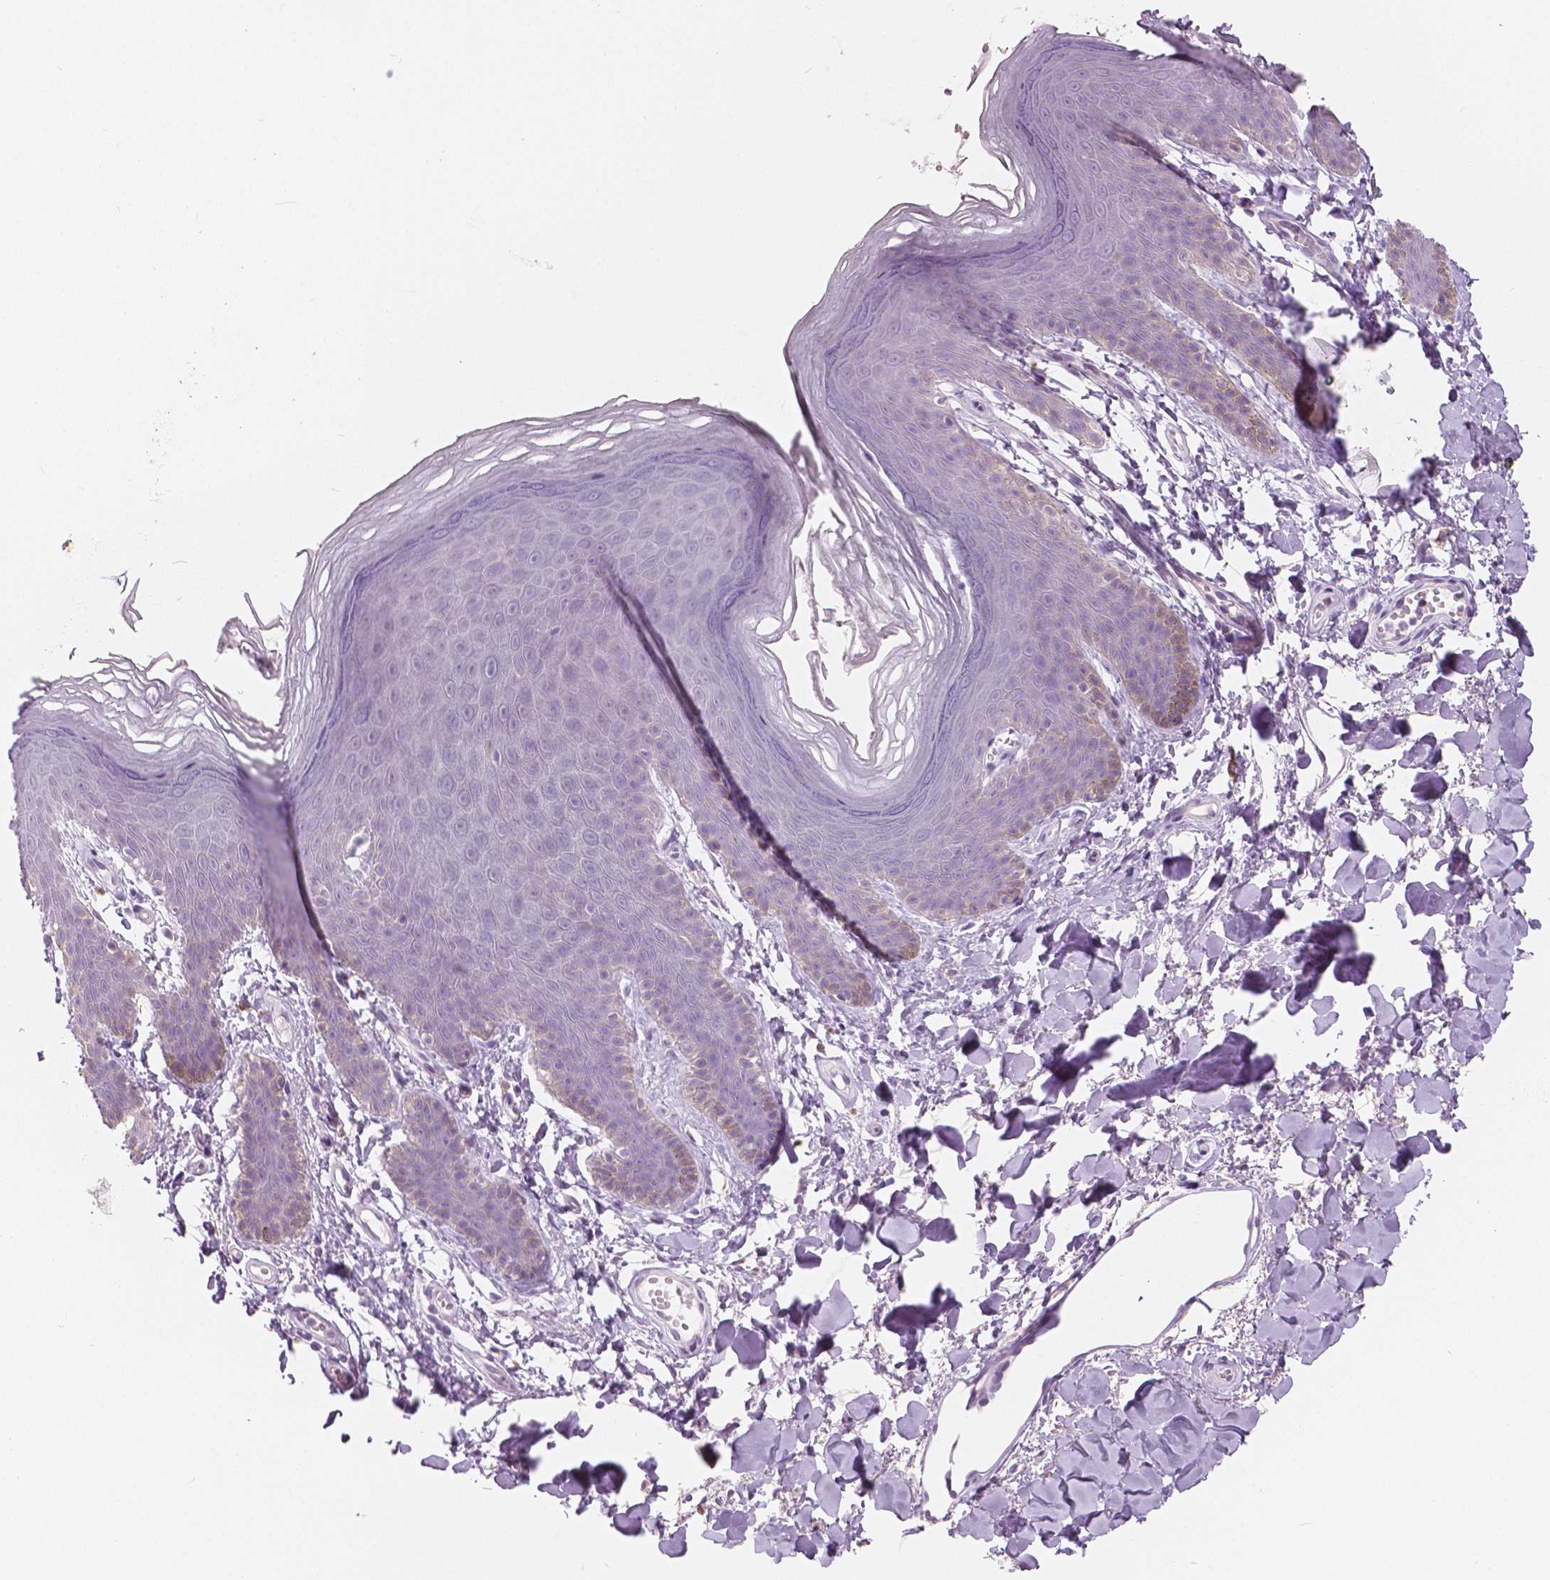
{"staining": {"intensity": "negative", "quantity": "none", "location": "none"}, "tissue": "skin", "cell_type": "Epidermal cells", "image_type": "normal", "snomed": [{"axis": "morphology", "description": "Normal tissue, NOS"}, {"axis": "topography", "description": "Anal"}], "caption": "The micrograph reveals no significant staining in epidermal cells of skin. (DAB immunohistochemistry (IHC), high magnification).", "gene": "A4GNT", "patient": {"sex": "male", "age": 53}}